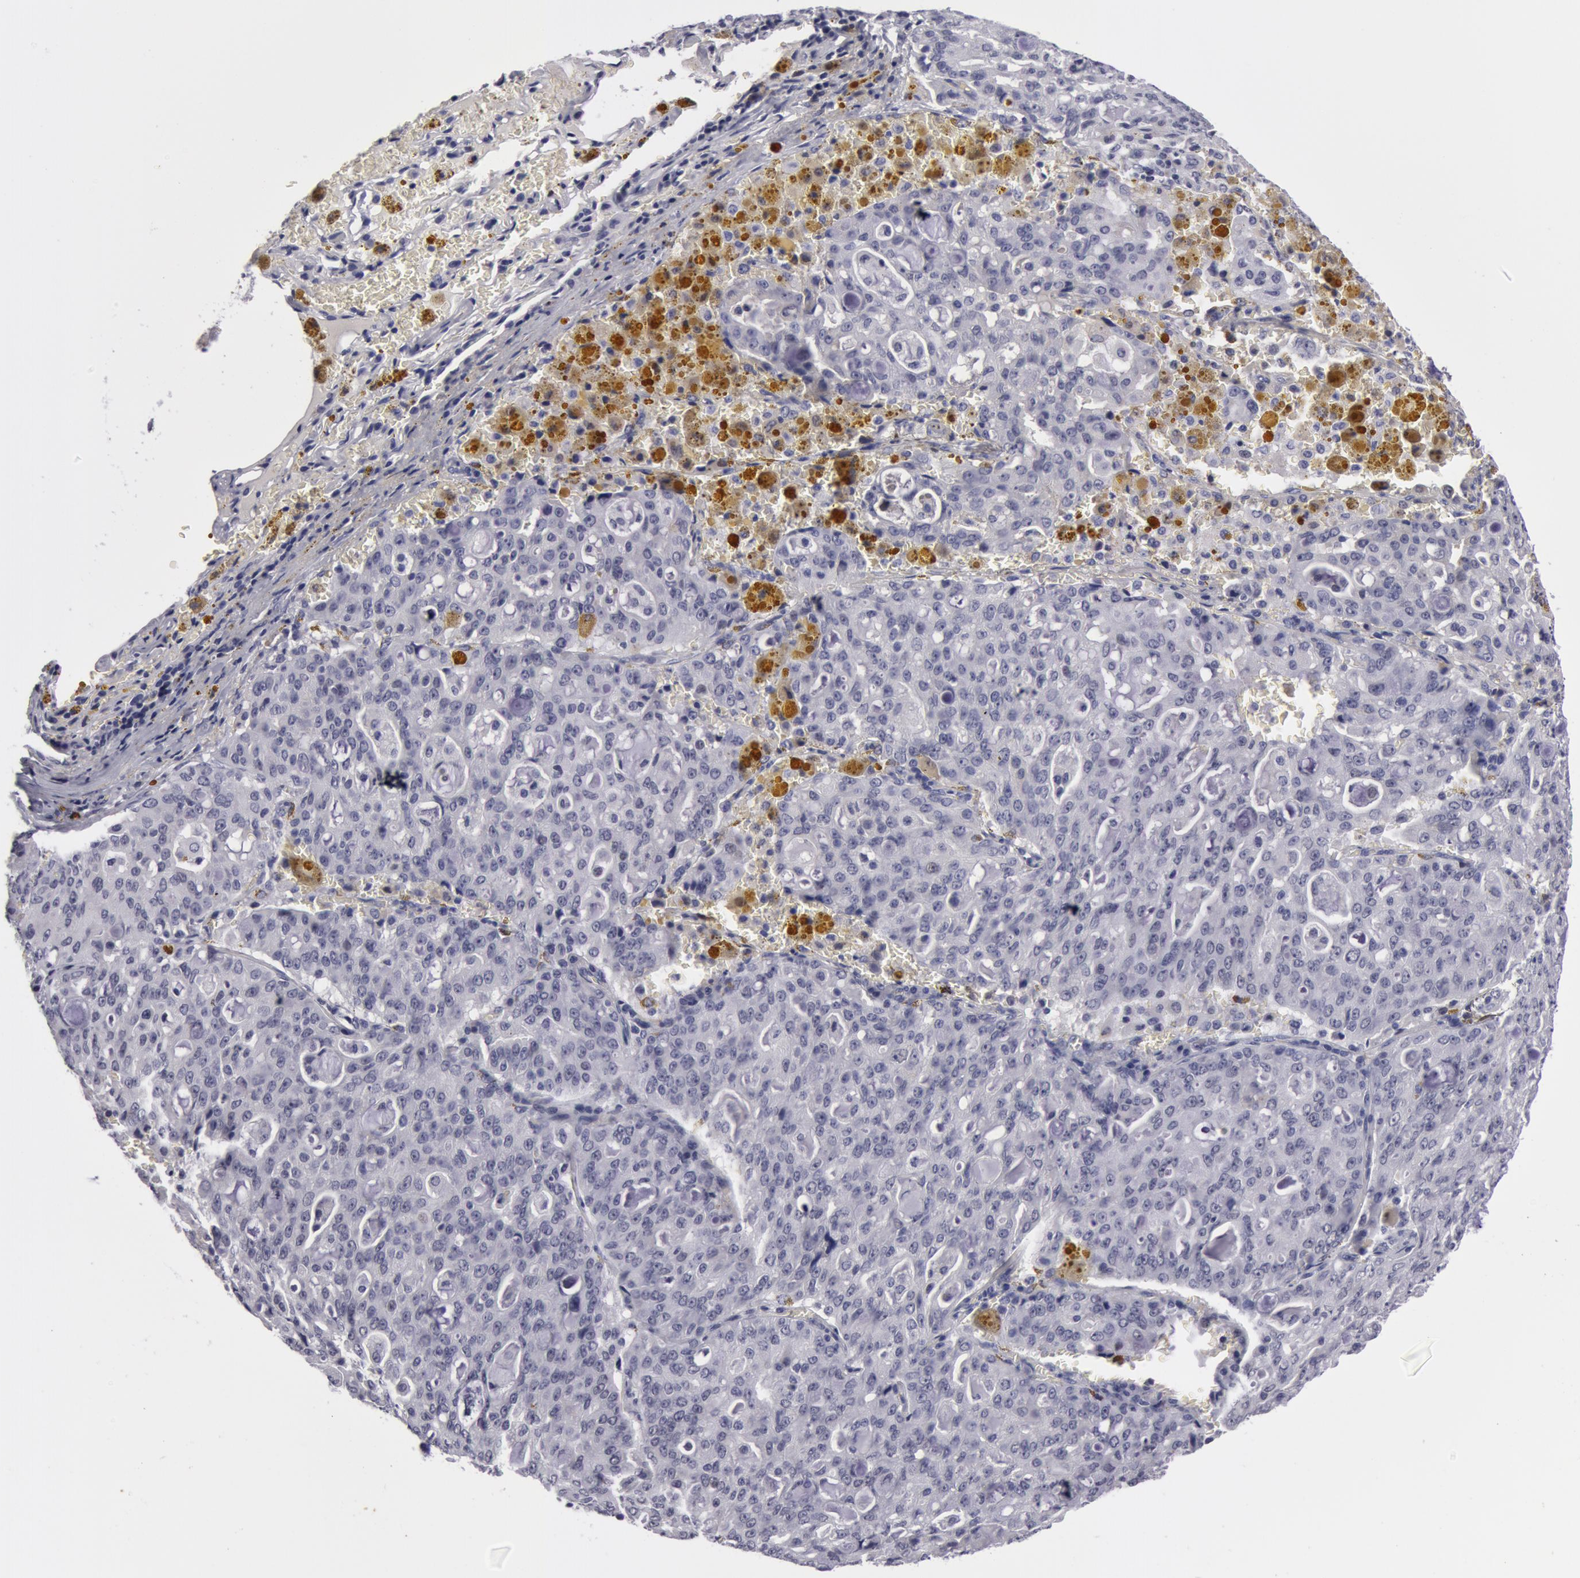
{"staining": {"intensity": "negative", "quantity": "none", "location": "none"}, "tissue": "lung cancer", "cell_type": "Tumor cells", "image_type": "cancer", "snomed": [{"axis": "morphology", "description": "Adenocarcinoma, NOS"}, {"axis": "topography", "description": "Lung"}], "caption": "Immunohistochemistry micrograph of lung cancer stained for a protein (brown), which displays no staining in tumor cells.", "gene": "NLGN4X", "patient": {"sex": "female", "age": 44}}